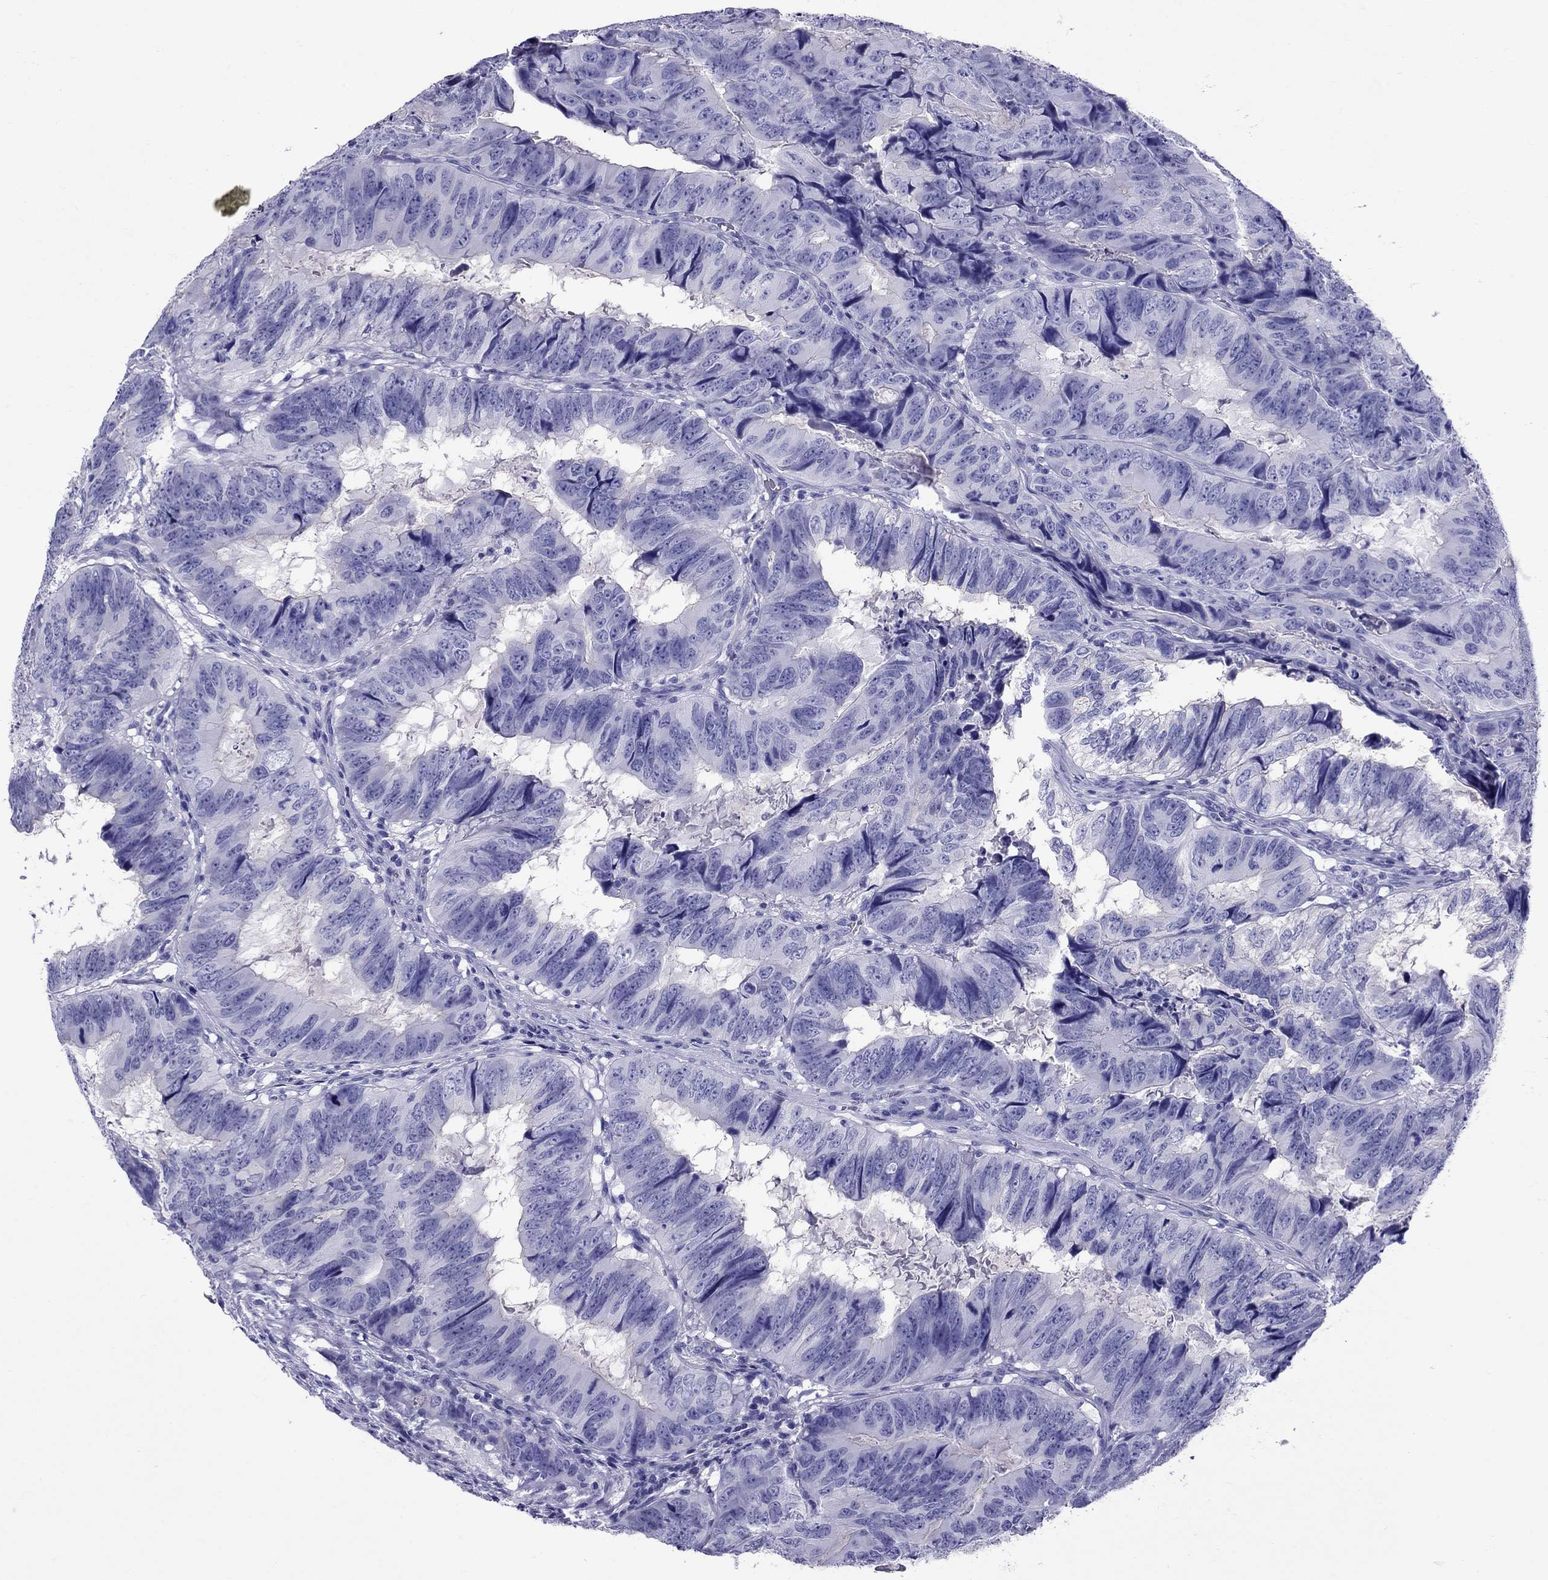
{"staining": {"intensity": "negative", "quantity": "none", "location": "none"}, "tissue": "colorectal cancer", "cell_type": "Tumor cells", "image_type": "cancer", "snomed": [{"axis": "morphology", "description": "Adenocarcinoma, NOS"}, {"axis": "topography", "description": "Colon"}], "caption": "Protein analysis of colorectal adenocarcinoma reveals no significant positivity in tumor cells.", "gene": "AVPR1B", "patient": {"sex": "male", "age": 79}}